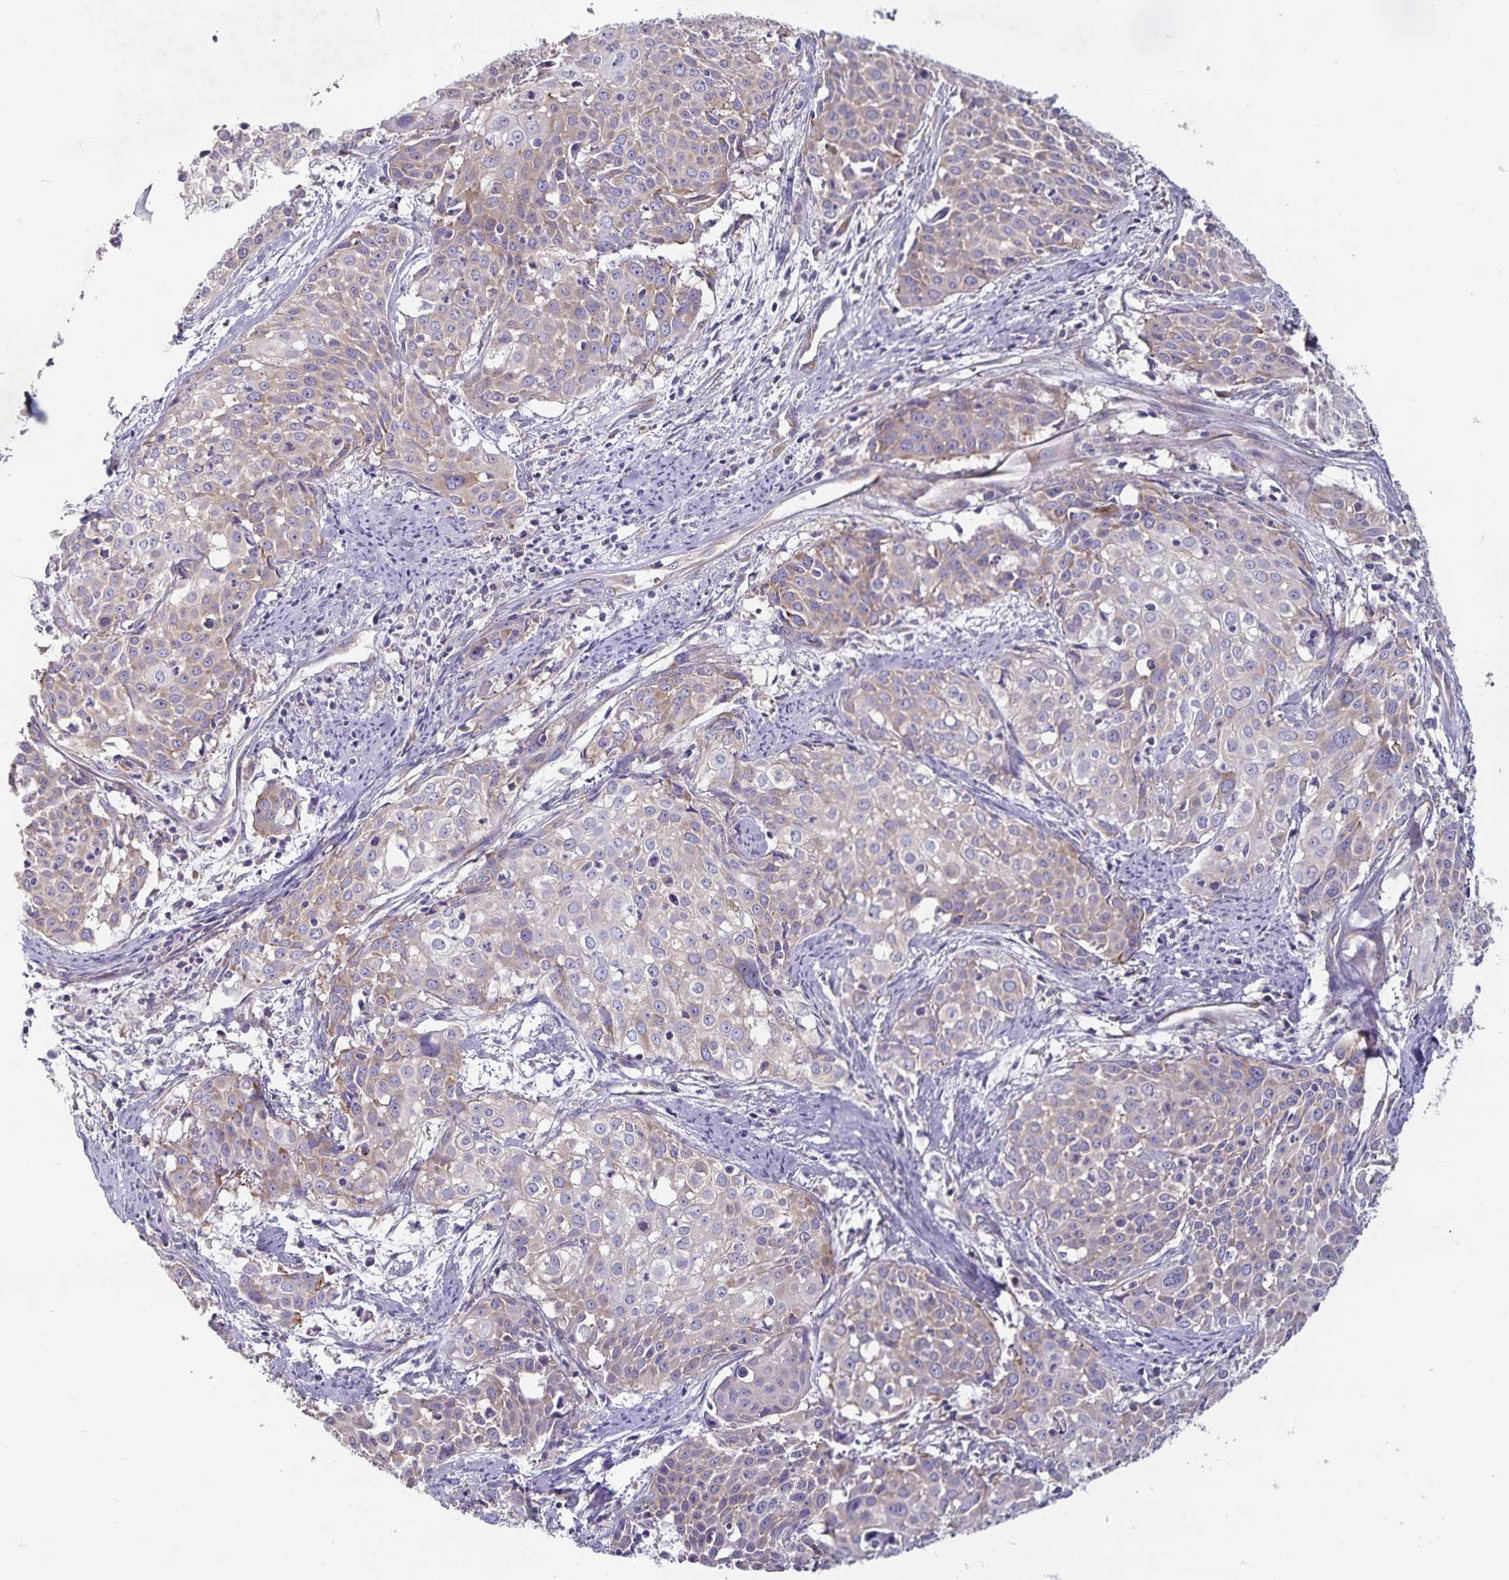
{"staining": {"intensity": "weak", "quantity": ">75%", "location": "cytoplasmic/membranous"}, "tissue": "cervical cancer", "cell_type": "Tumor cells", "image_type": "cancer", "snomed": [{"axis": "morphology", "description": "Squamous cell carcinoma, NOS"}, {"axis": "topography", "description": "Cervix"}], "caption": "A micrograph of human squamous cell carcinoma (cervical) stained for a protein reveals weak cytoplasmic/membranous brown staining in tumor cells.", "gene": "FAM120A", "patient": {"sex": "female", "age": 39}}